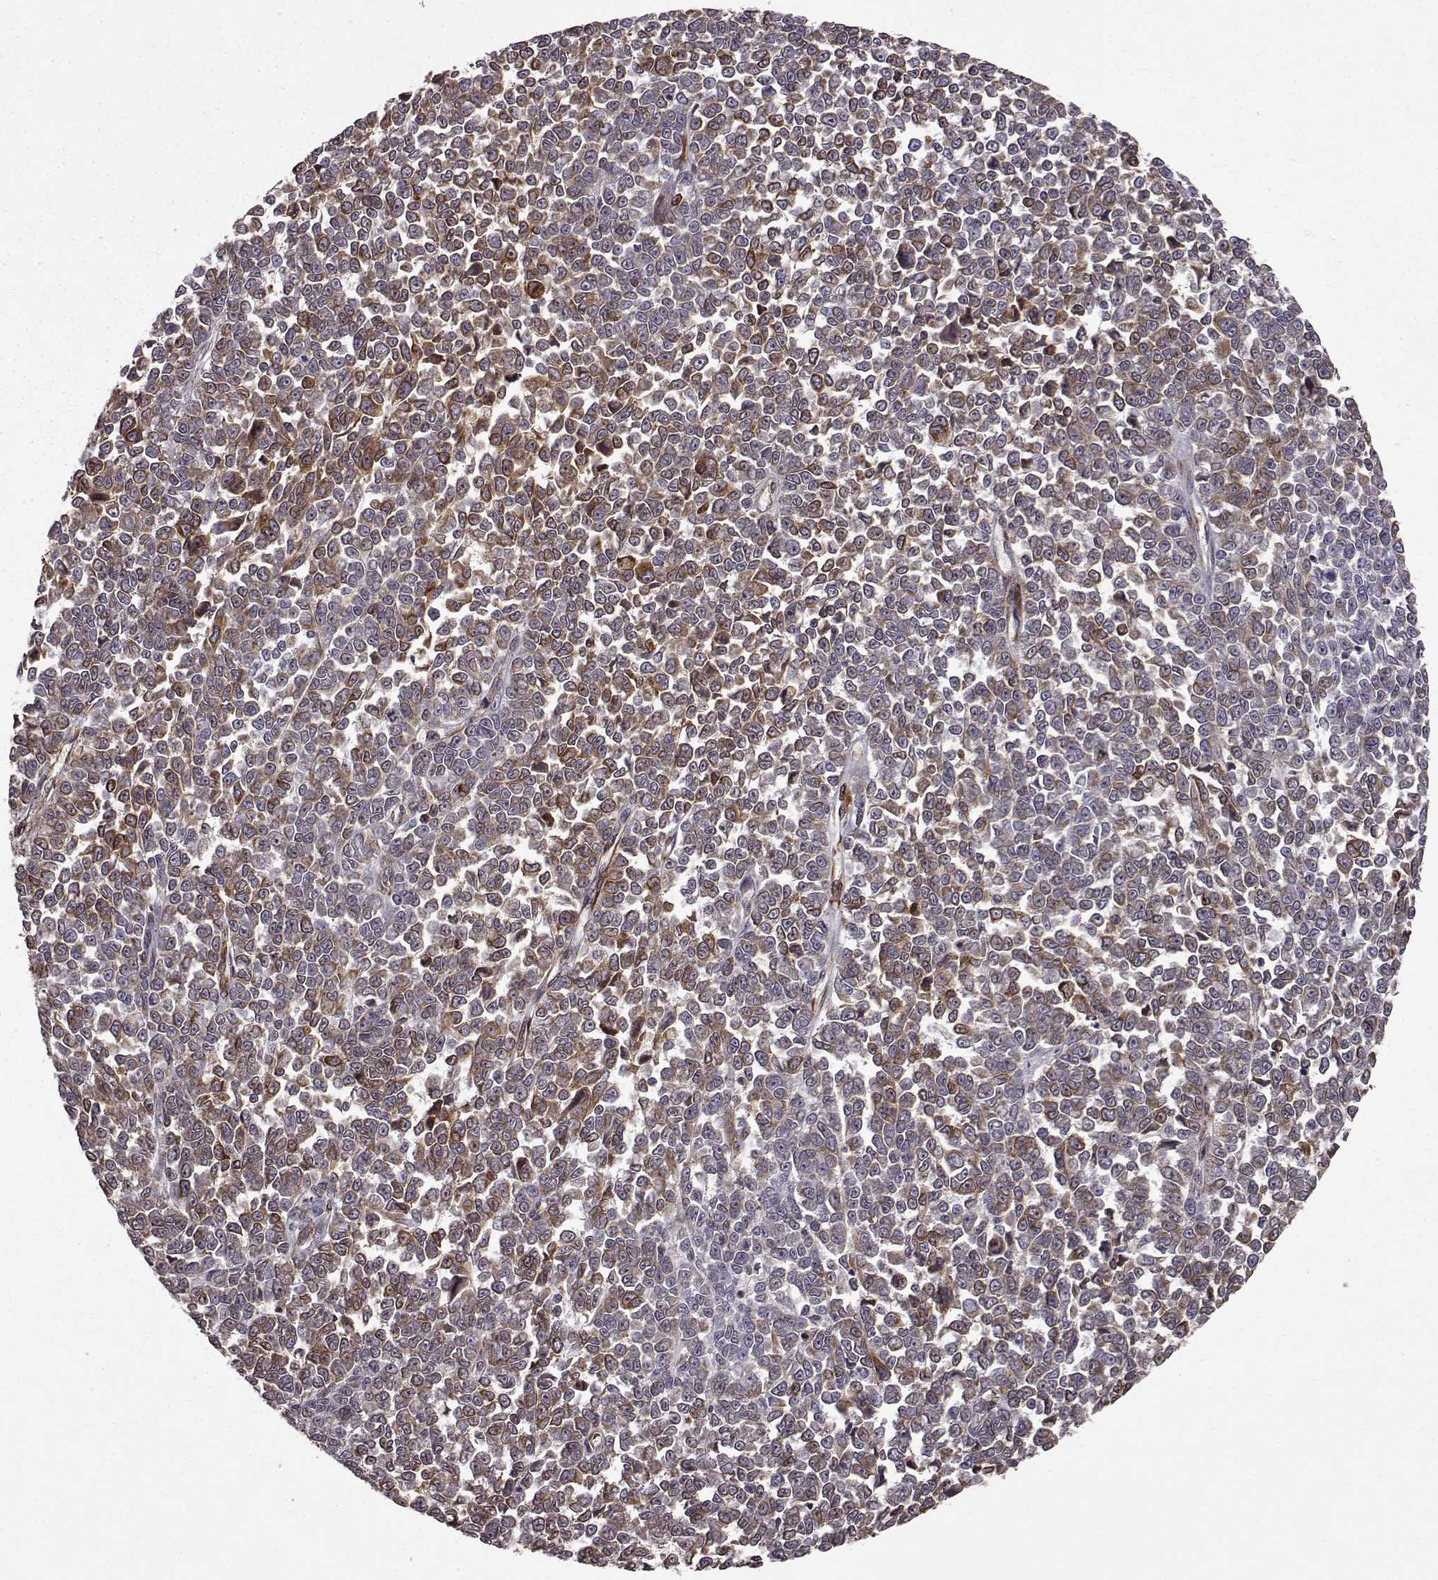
{"staining": {"intensity": "strong", "quantity": "<25%", "location": "cytoplasmic/membranous"}, "tissue": "melanoma", "cell_type": "Tumor cells", "image_type": "cancer", "snomed": [{"axis": "morphology", "description": "Malignant melanoma, NOS"}, {"axis": "topography", "description": "Skin"}], "caption": "Melanoma stained for a protein exhibits strong cytoplasmic/membranous positivity in tumor cells. Using DAB (brown) and hematoxylin (blue) stains, captured at high magnification using brightfield microscopy.", "gene": "FSTL1", "patient": {"sex": "female", "age": 95}}